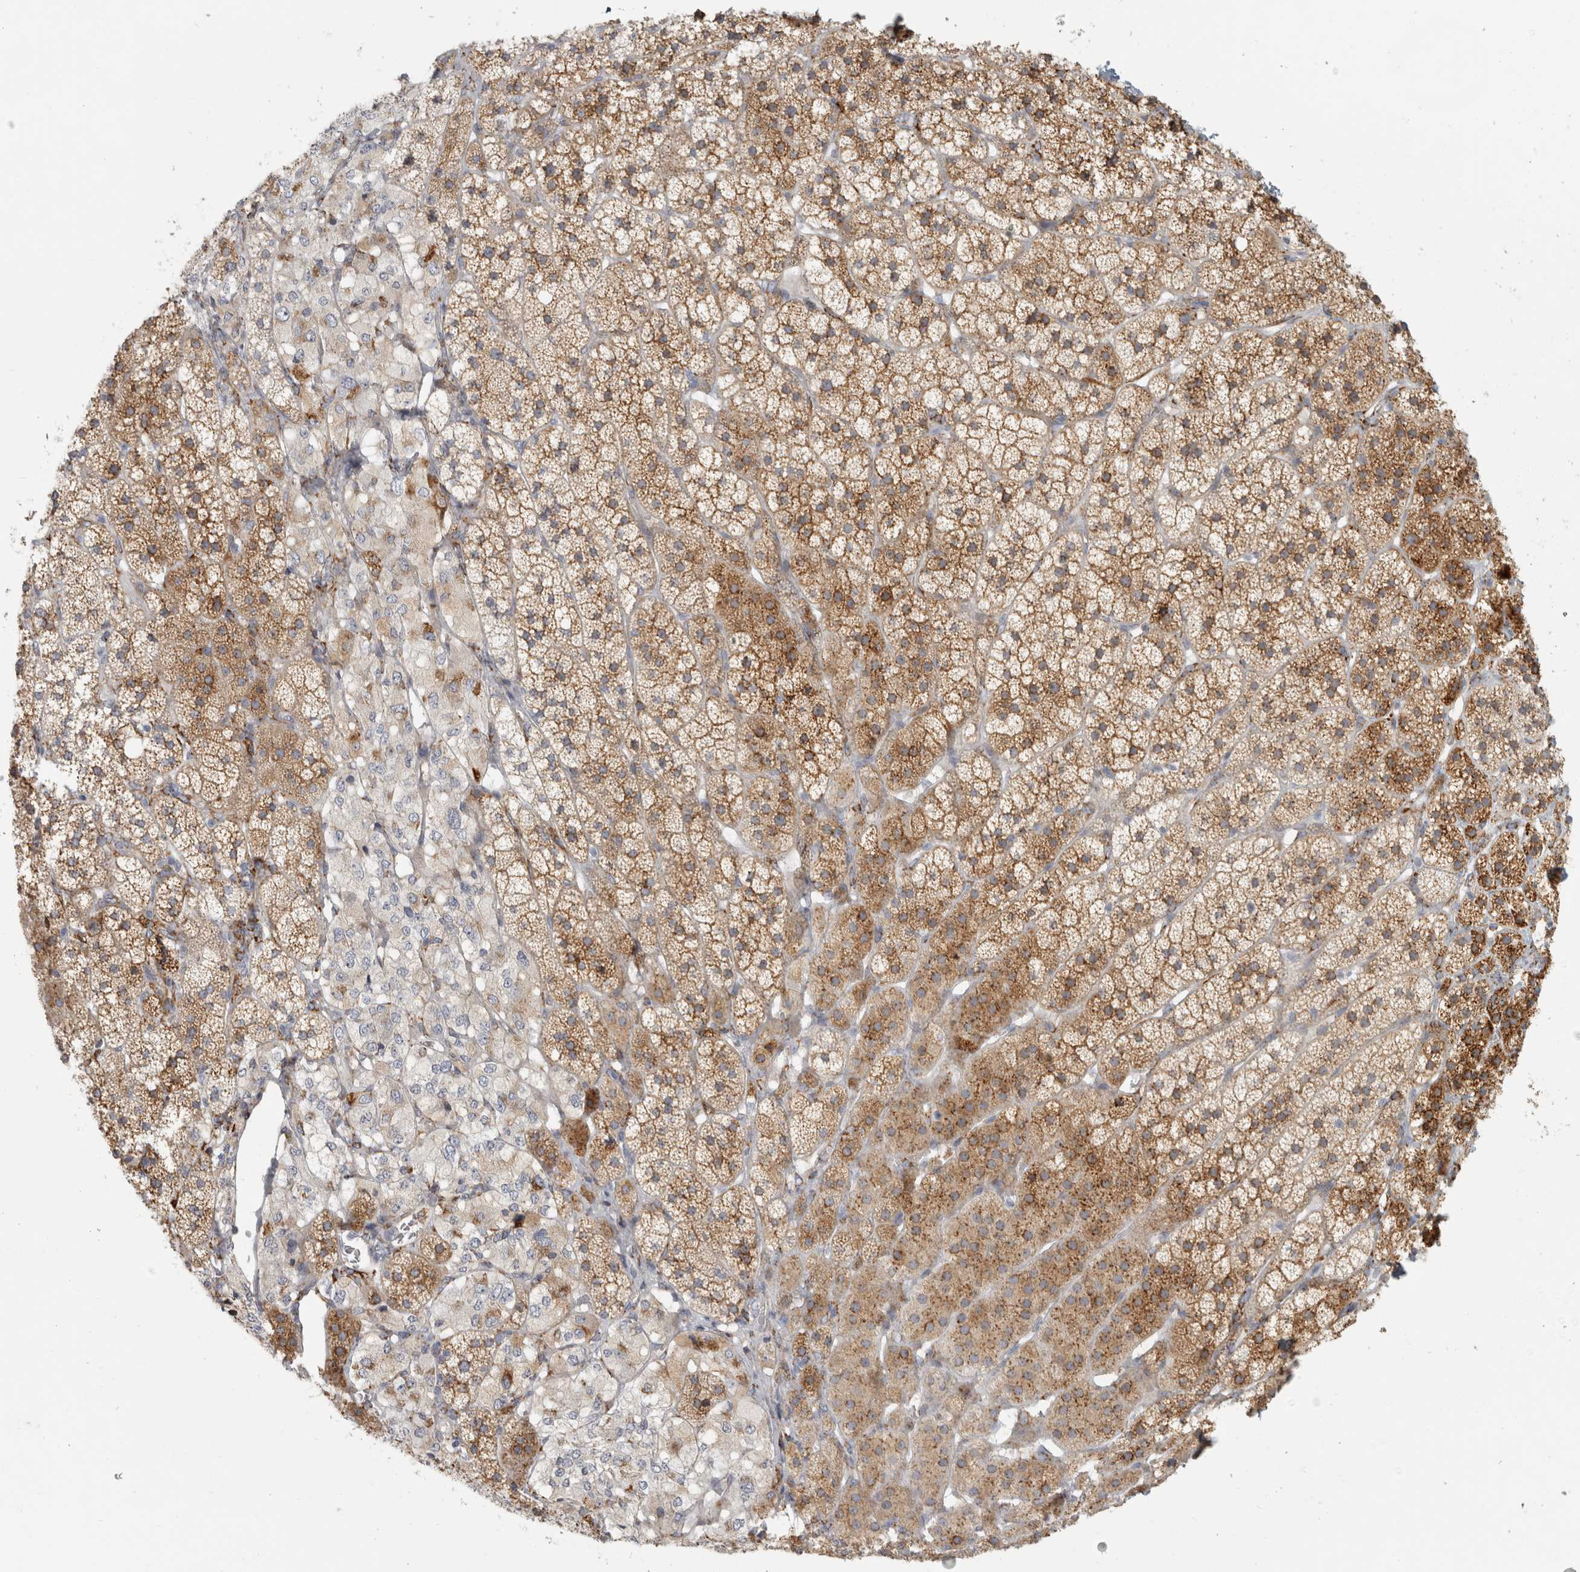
{"staining": {"intensity": "moderate", "quantity": ">75%", "location": "cytoplasmic/membranous"}, "tissue": "adrenal gland", "cell_type": "Glandular cells", "image_type": "normal", "snomed": [{"axis": "morphology", "description": "Normal tissue, NOS"}, {"axis": "topography", "description": "Adrenal gland"}], "caption": "This image exhibits IHC staining of benign human adrenal gland, with medium moderate cytoplasmic/membranous positivity in approximately >75% of glandular cells.", "gene": "OSTN", "patient": {"sex": "female", "age": 44}}